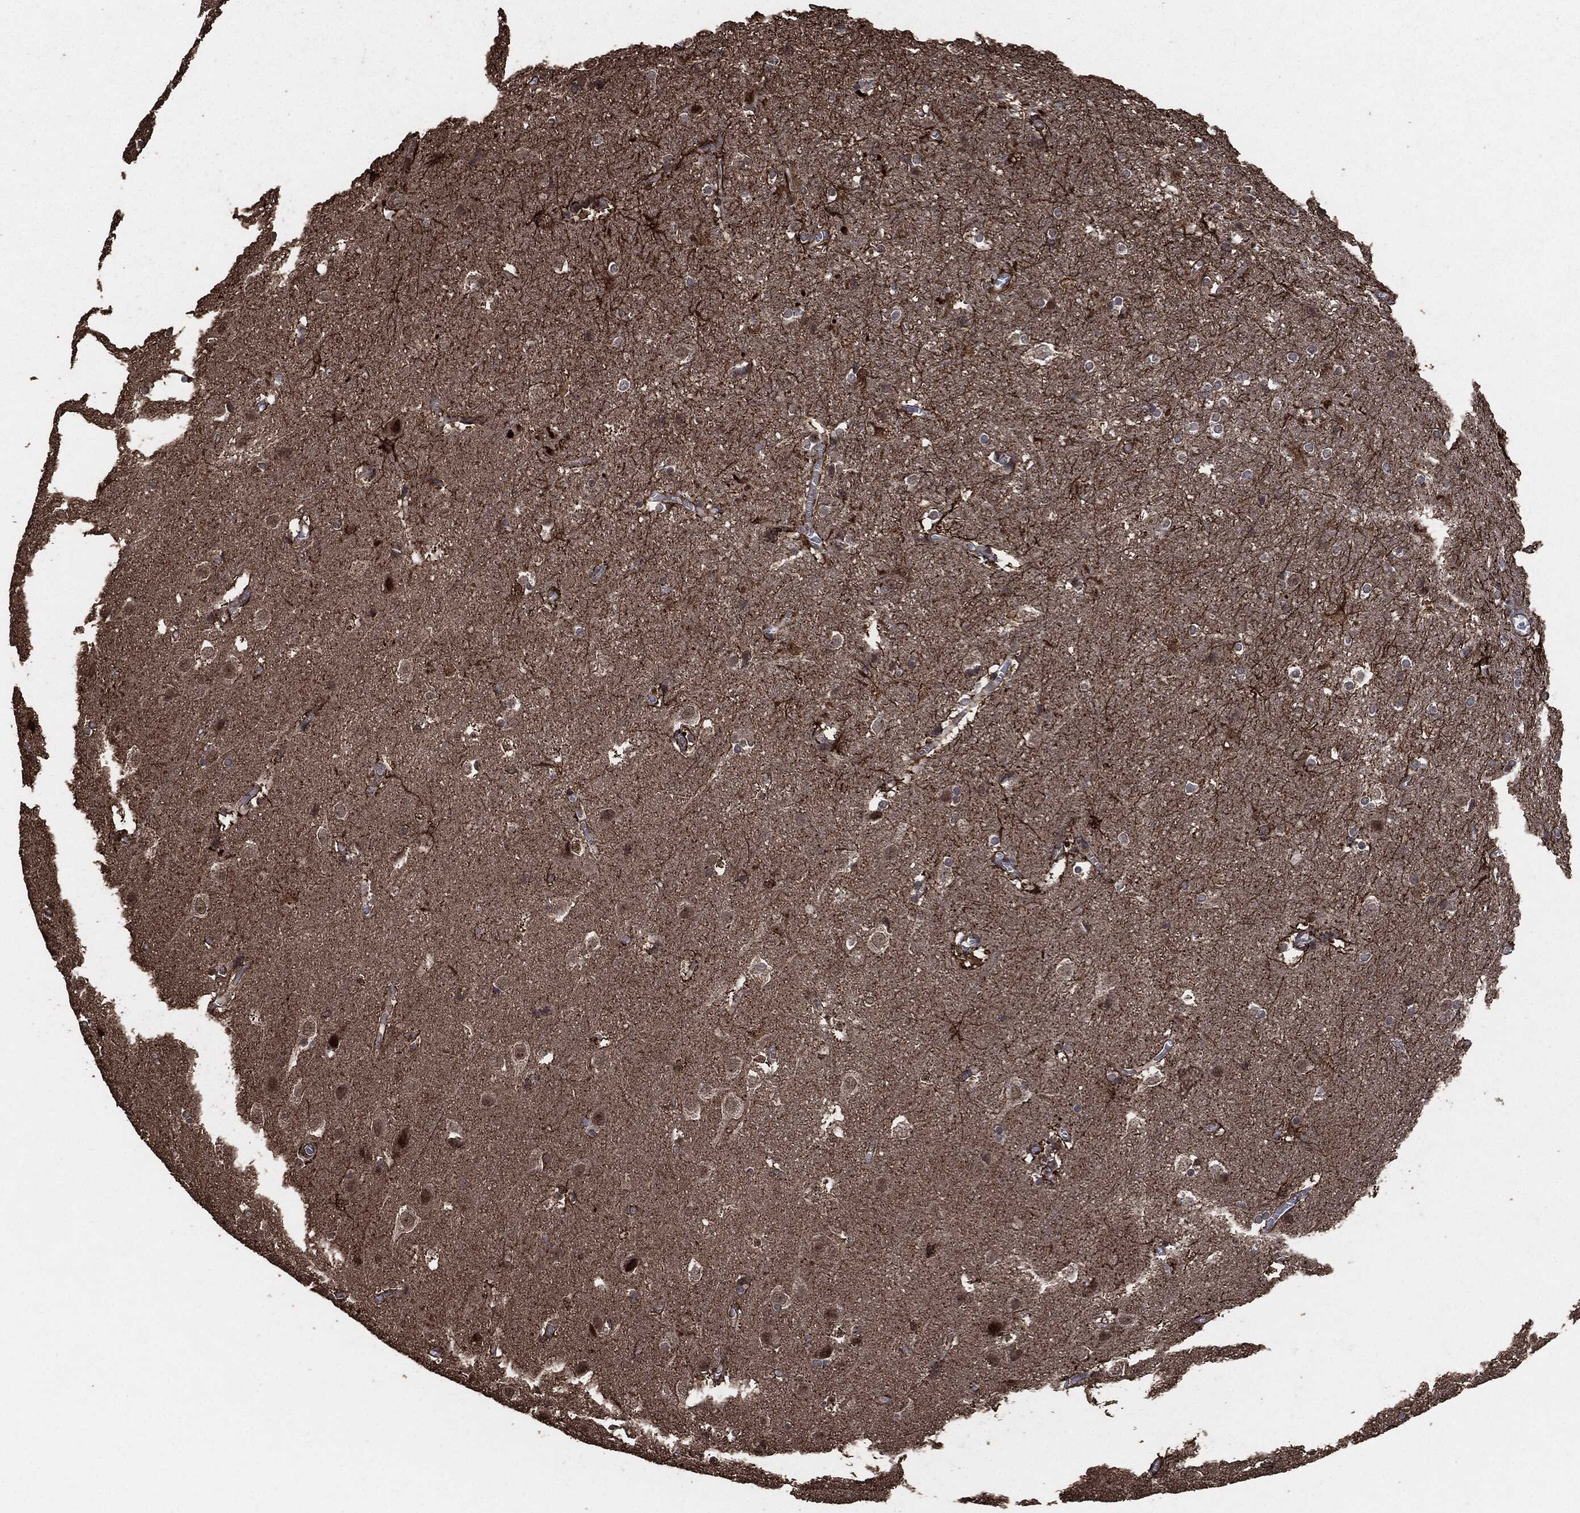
{"staining": {"intensity": "strong", "quantity": ">75%", "location": "cytoplasmic/membranous"}, "tissue": "cerebral cortex", "cell_type": "Endothelial cells", "image_type": "normal", "snomed": [{"axis": "morphology", "description": "Normal tissue, NOS"}, {"axis": "topography", "description": "Cerebral cortex"}], "caption": "Human cerebral cortex stained for a protein (brown) exhibits strong cytoplasmic/membranous positive staining in approximately >75% of endothelial cells.", "gene": "EGFR", "patient": {"sex": "male", "age": 59}}